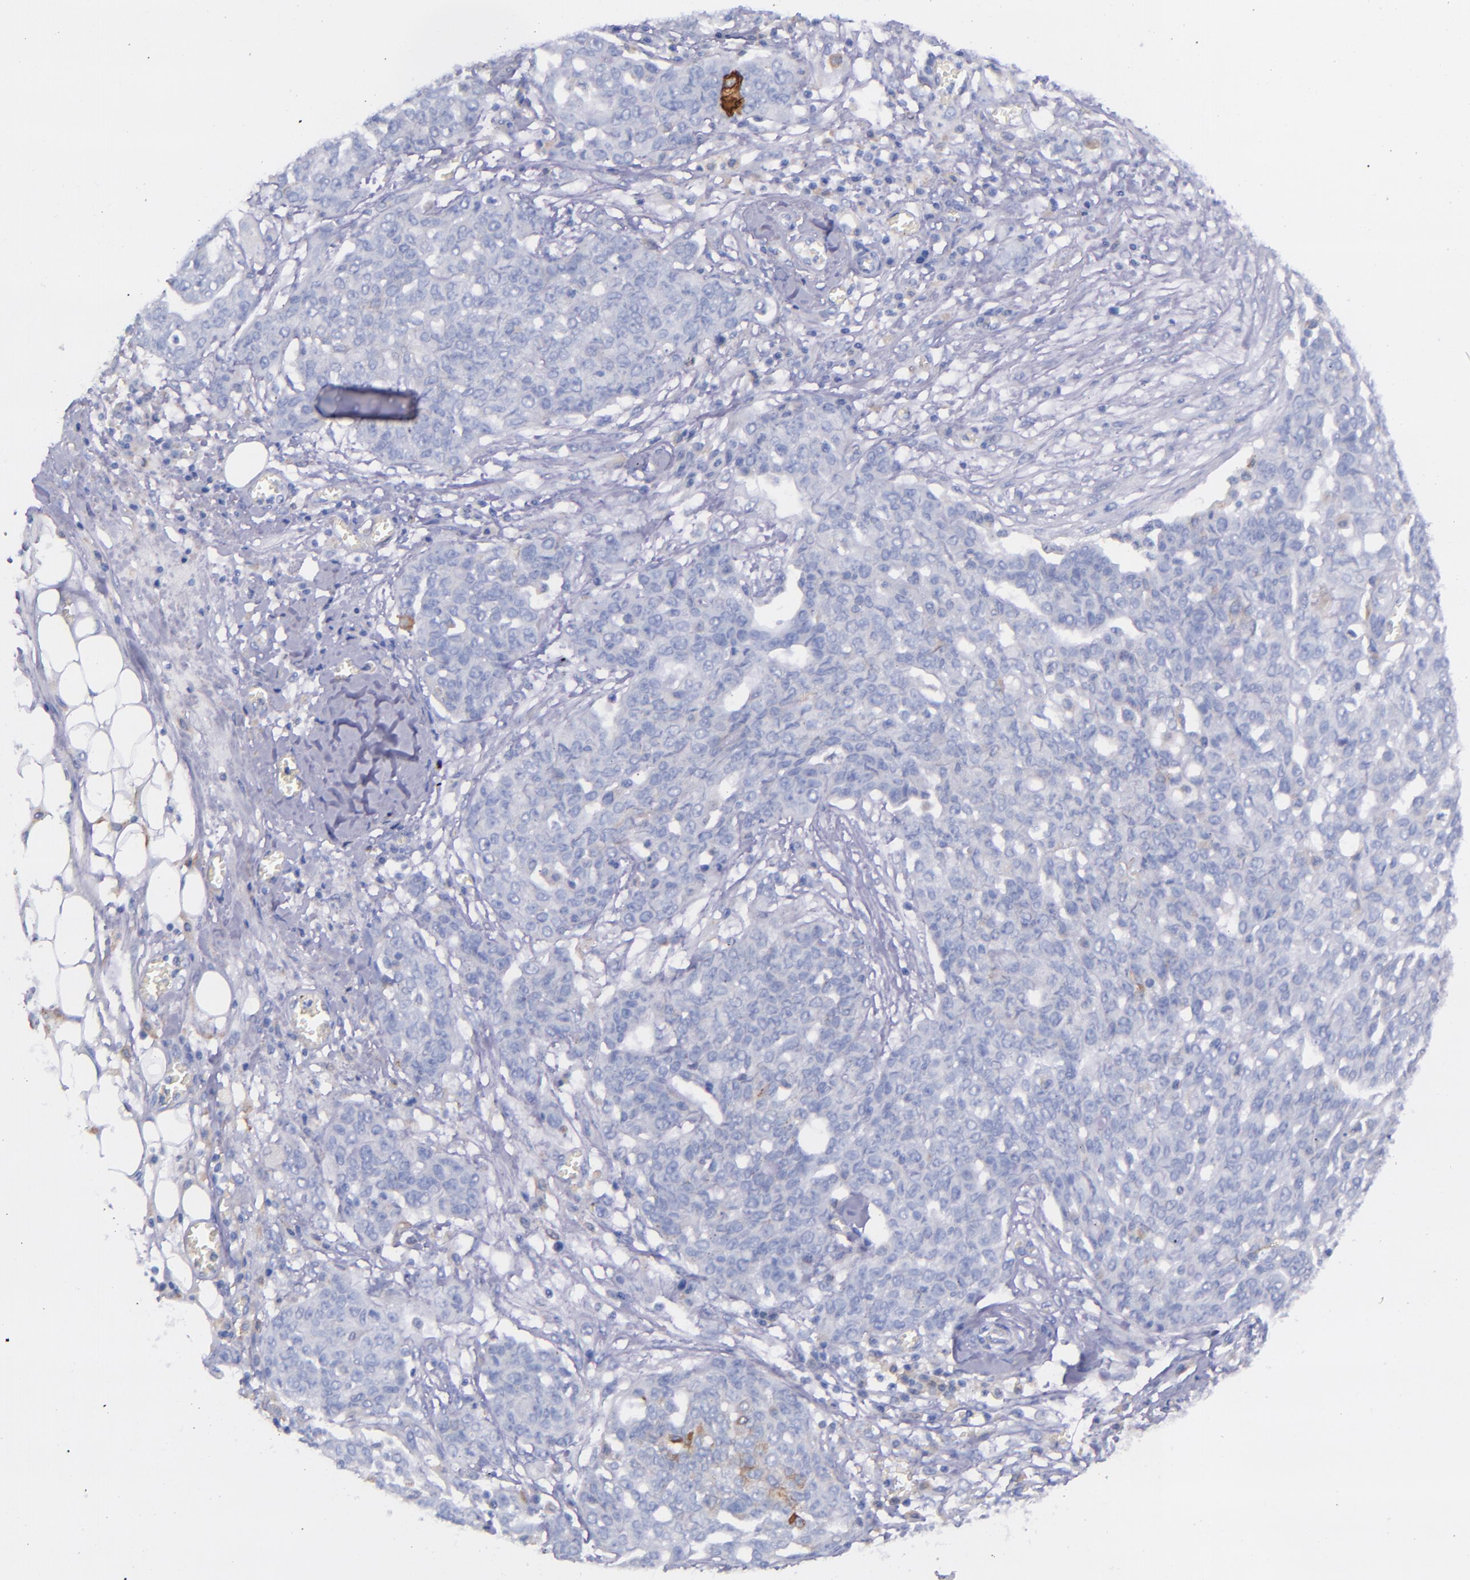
{"staining": {"intensity": "negative", "quantity": "none", "location": "none"}, "tissue": "ovarian cancer", "cell_type": "Tumor cells", "image_type": "cancer", "snomed": [{"axis": "morphology", "description": "Cystadenocarcinoma, serous, NOS"}, {"axis": "topography", "description": "Soft tissue"}, {"axis": "topography", "description": "Ovary"}], "caption": "Immunohistochemistry image of human serous cystadenocarcinoma (ovarian) stained for a protein (brown), which shows no expression in tumor cells.", "gene": "IVL", "patient": {"sex": "female", "age": 57}}